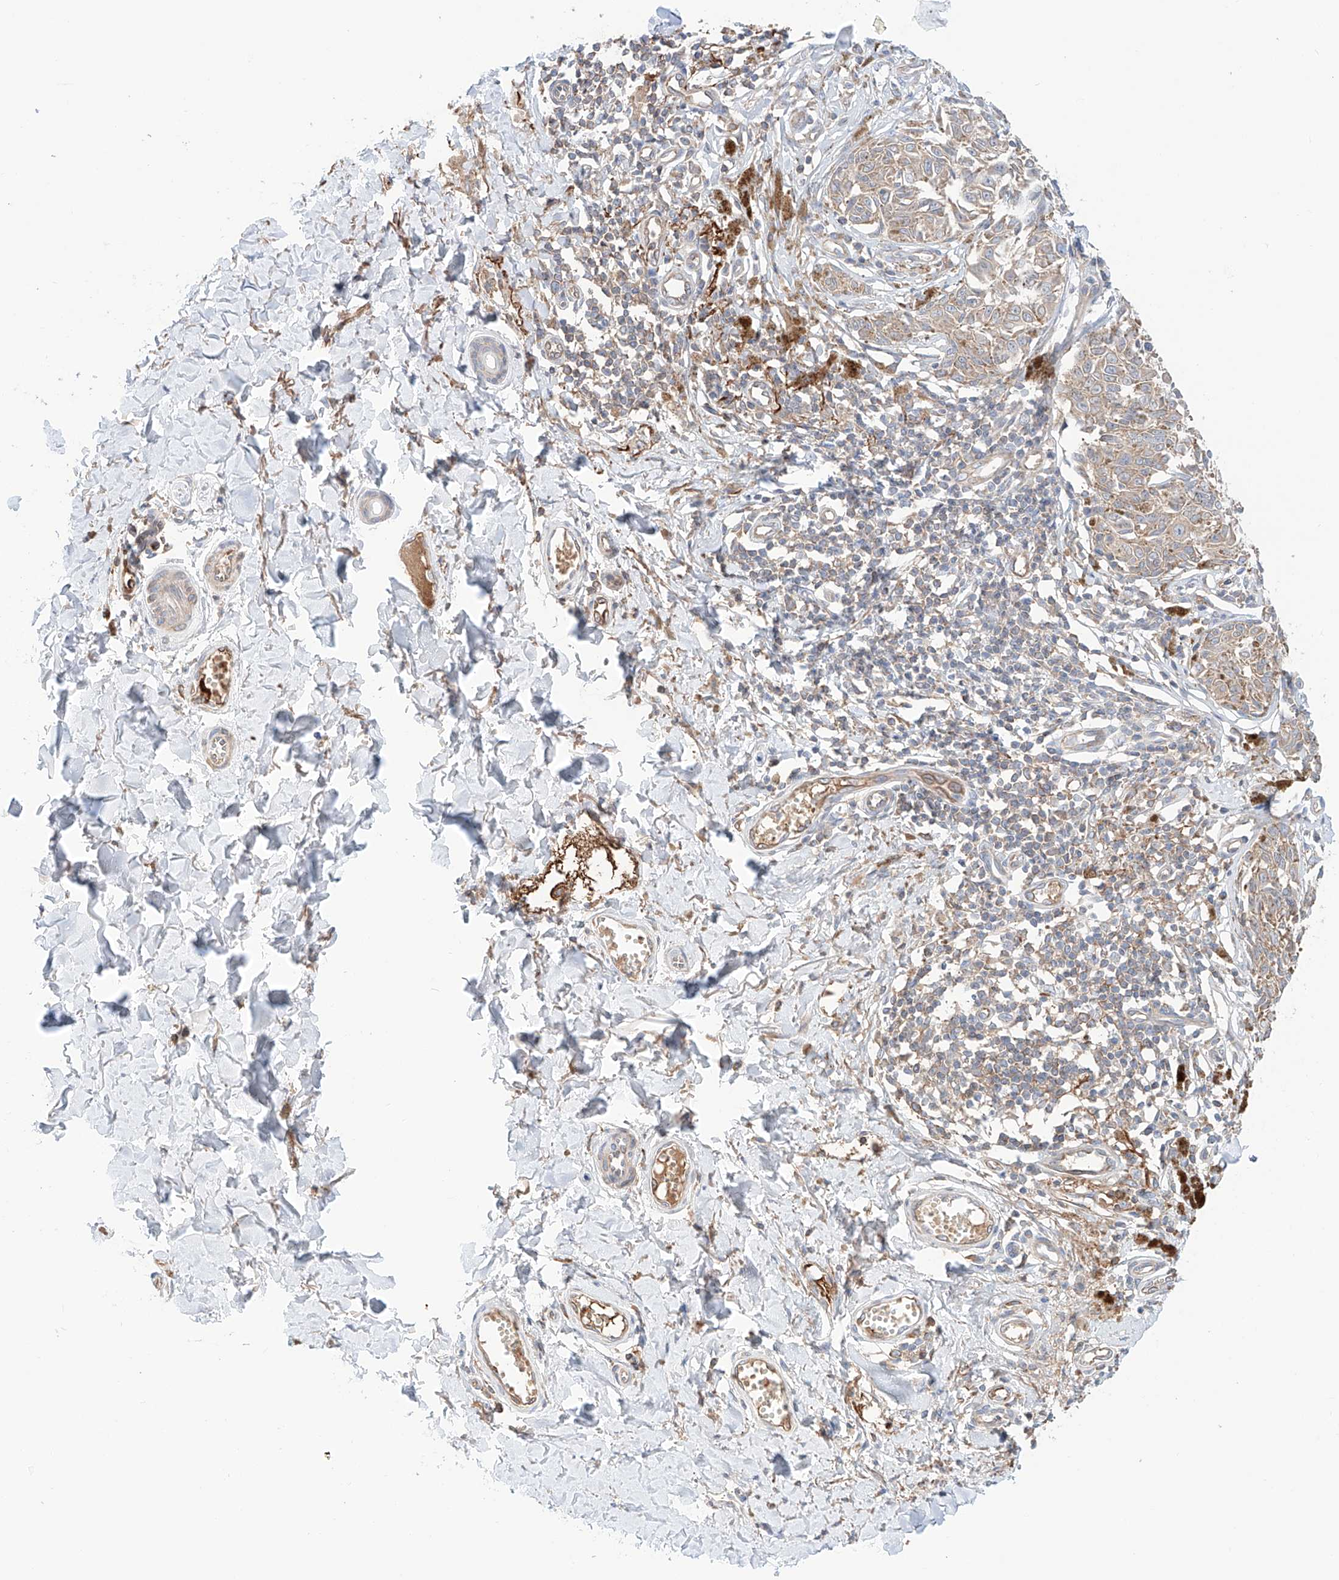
{"staining": {"intensity": "weak", "quantity": ">75%", "location": "cytoplasmic/membranous"}, "tissue": "melanoma", "cell_type": "Tumor cells", "image_type": "cancer", "snomed": [{"axis": "morphology", "description": "Malignant melanoma, NOS"}, {"axis": "topography", "description": "Skin"}], "caption": "An image of human melanoma stained for a protein reveals weak cytoplasmic/membranous brown staining in tumor cells.", "gene": "PGGT1B", "patient": {"sex": "male", "age": 53}}